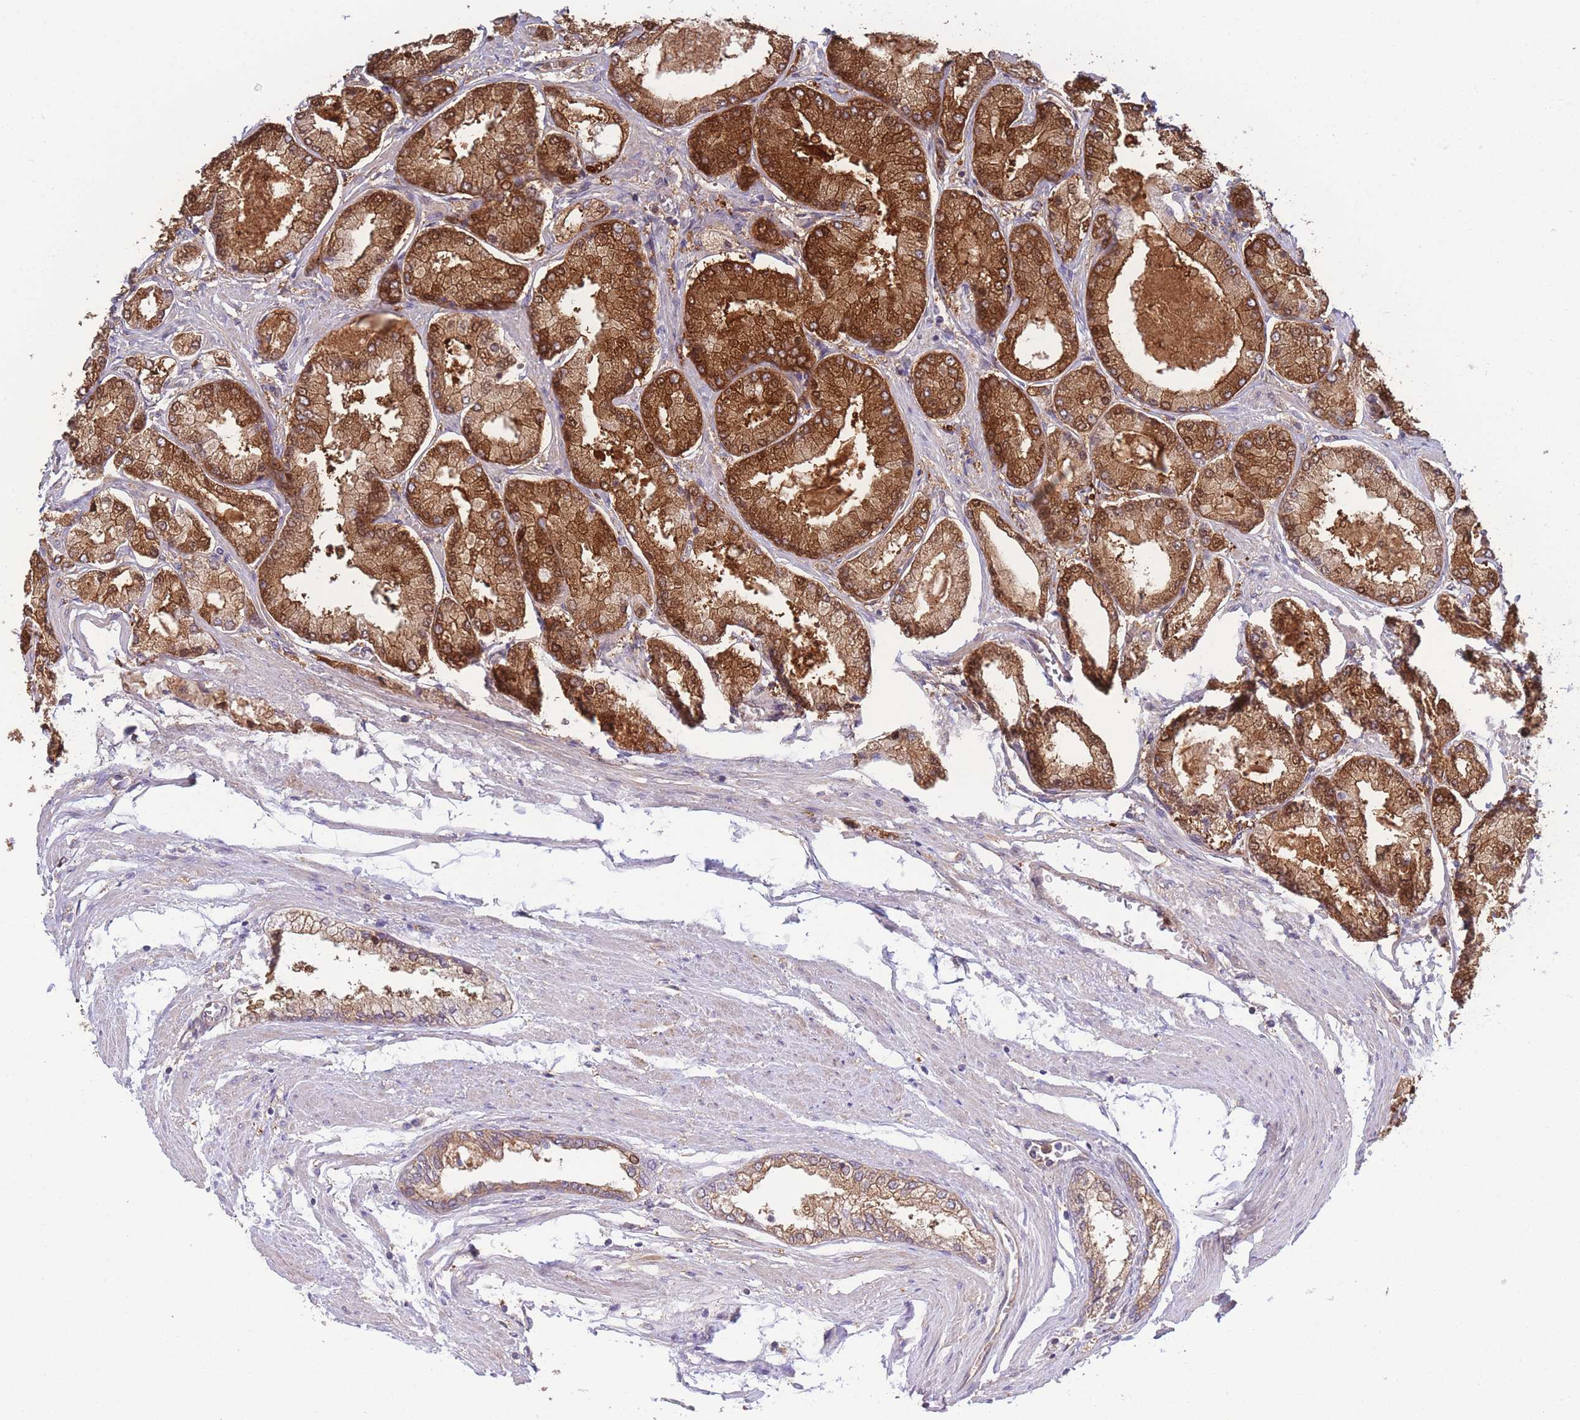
{"staining": {"intensity": "strong", "quantity": ">75%", "location": "cytoplasmic/membranous"}, "tissue": "prostate cancer", "cell_type": "Tumor cells", "image_type": "cancer", "snomed": [{"axis": "morphology", "description": "Adenocarcinoma, Low grade"}, {"axis": "topography", "description": "Prostate"}], "caption": "There is high levels of strong cytoplasmic/membranous staining in tumor cells of low-grade adenocarcinoma (prostate), as demonstrated by immunohistochemical staining (brown color).", "gene": "STEAP3", "patient": {"sex": "male", "age": 74}}